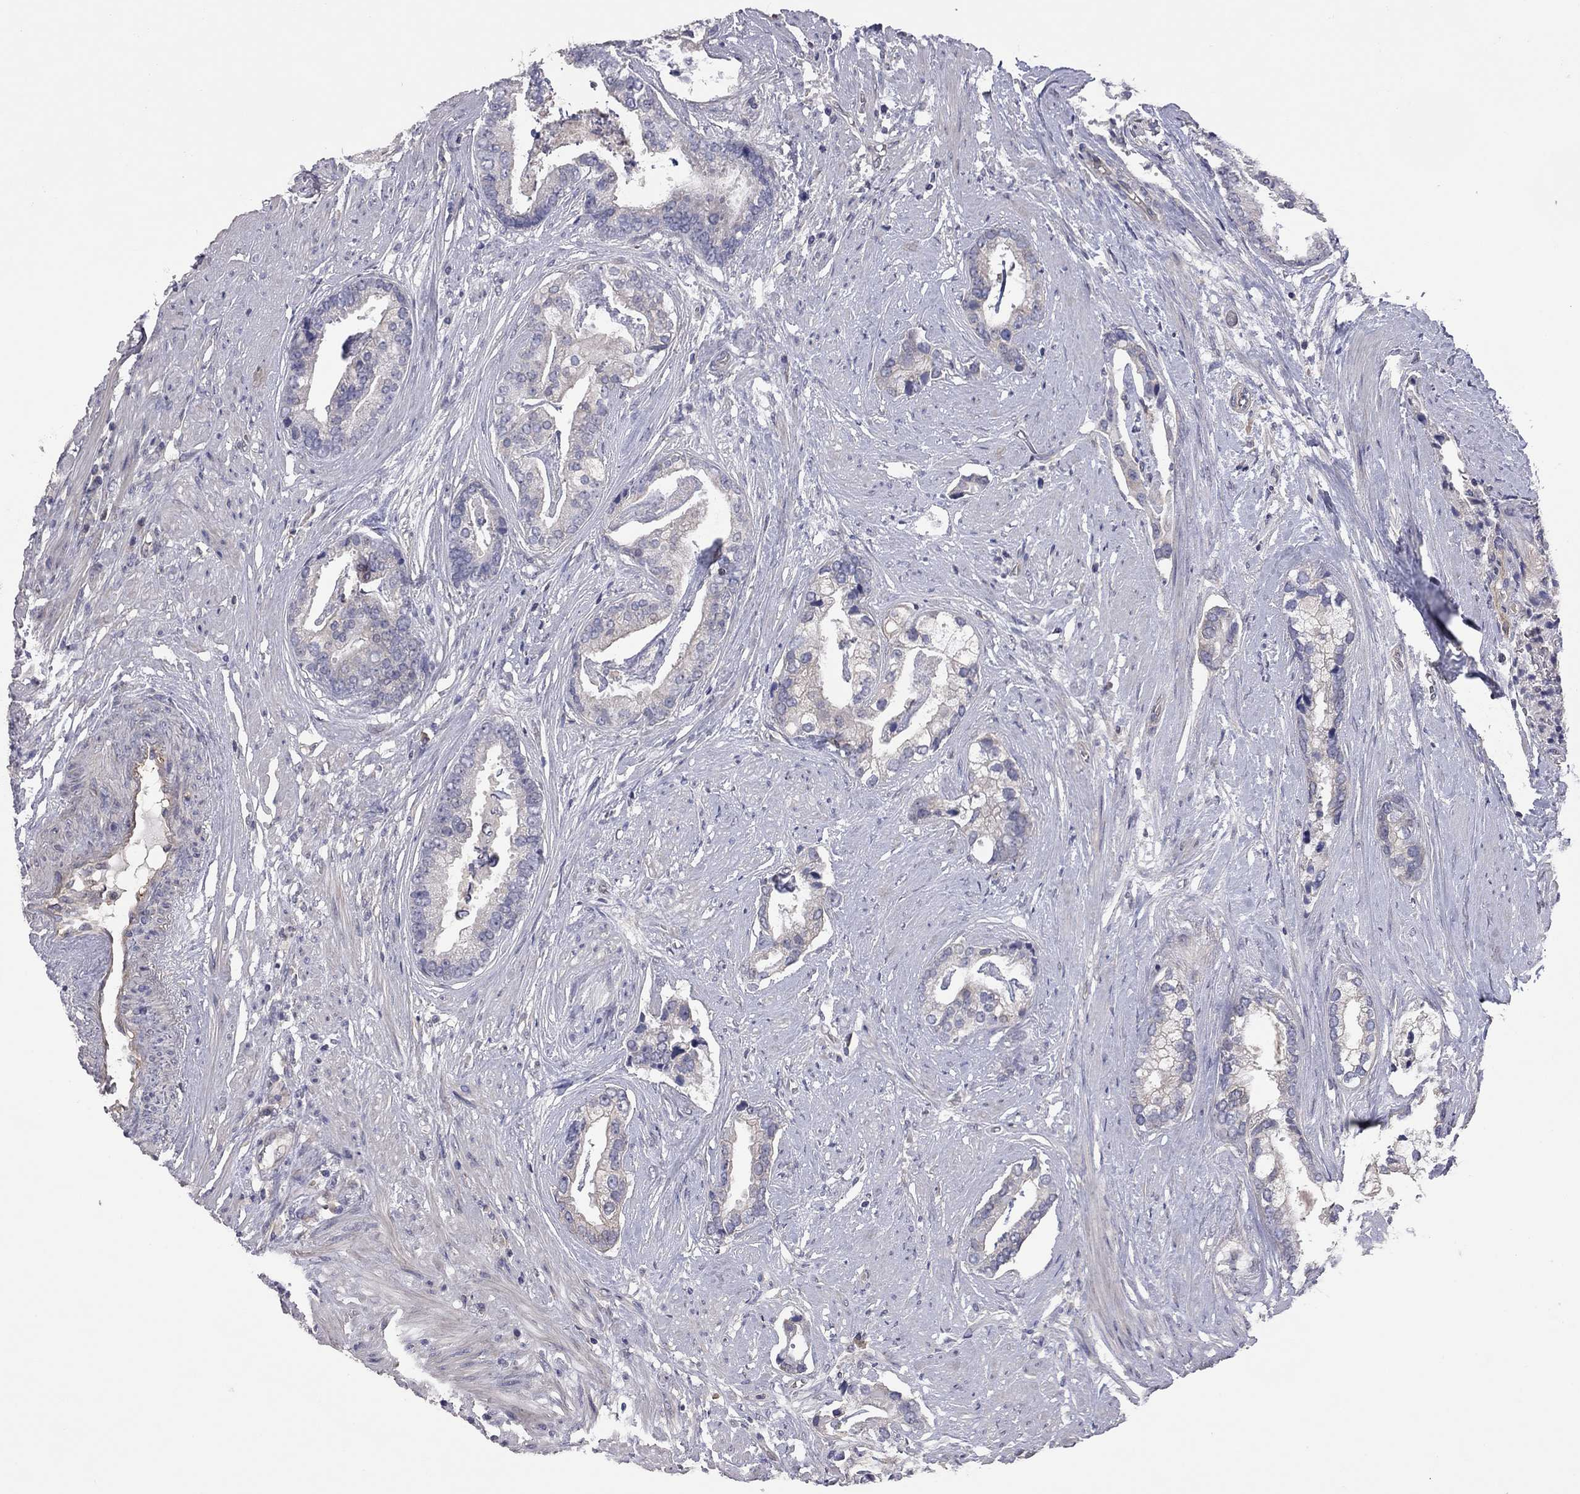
{"staining": {"intensity": "negative", "quantity": "none", "location": "none"}, "tissue": "prostate cancer", "cell_type": "Tumor cells", "image_type": "cancer", "snomed": [{"axis": "morphology", "description": "Adenocarcinoma, NOS"}, {"axis": "topography", "description": "Prostate and seminal vesicle, NOS"}, {"axis": "topography", "description": "Prostate"}], "caption": "Histopathology image shows no significant protein staining in tumor cells of prostate adenocarcinoma. The staining was performed using DAB (3,3'-diaminobenzidine) to visualize the protein expression in brown, while the nuclei were stained in blue with hematoxylin (Magnification: 20x).", "gene": "KCNB1", "patient": {"sex": "male", "age": 44}}